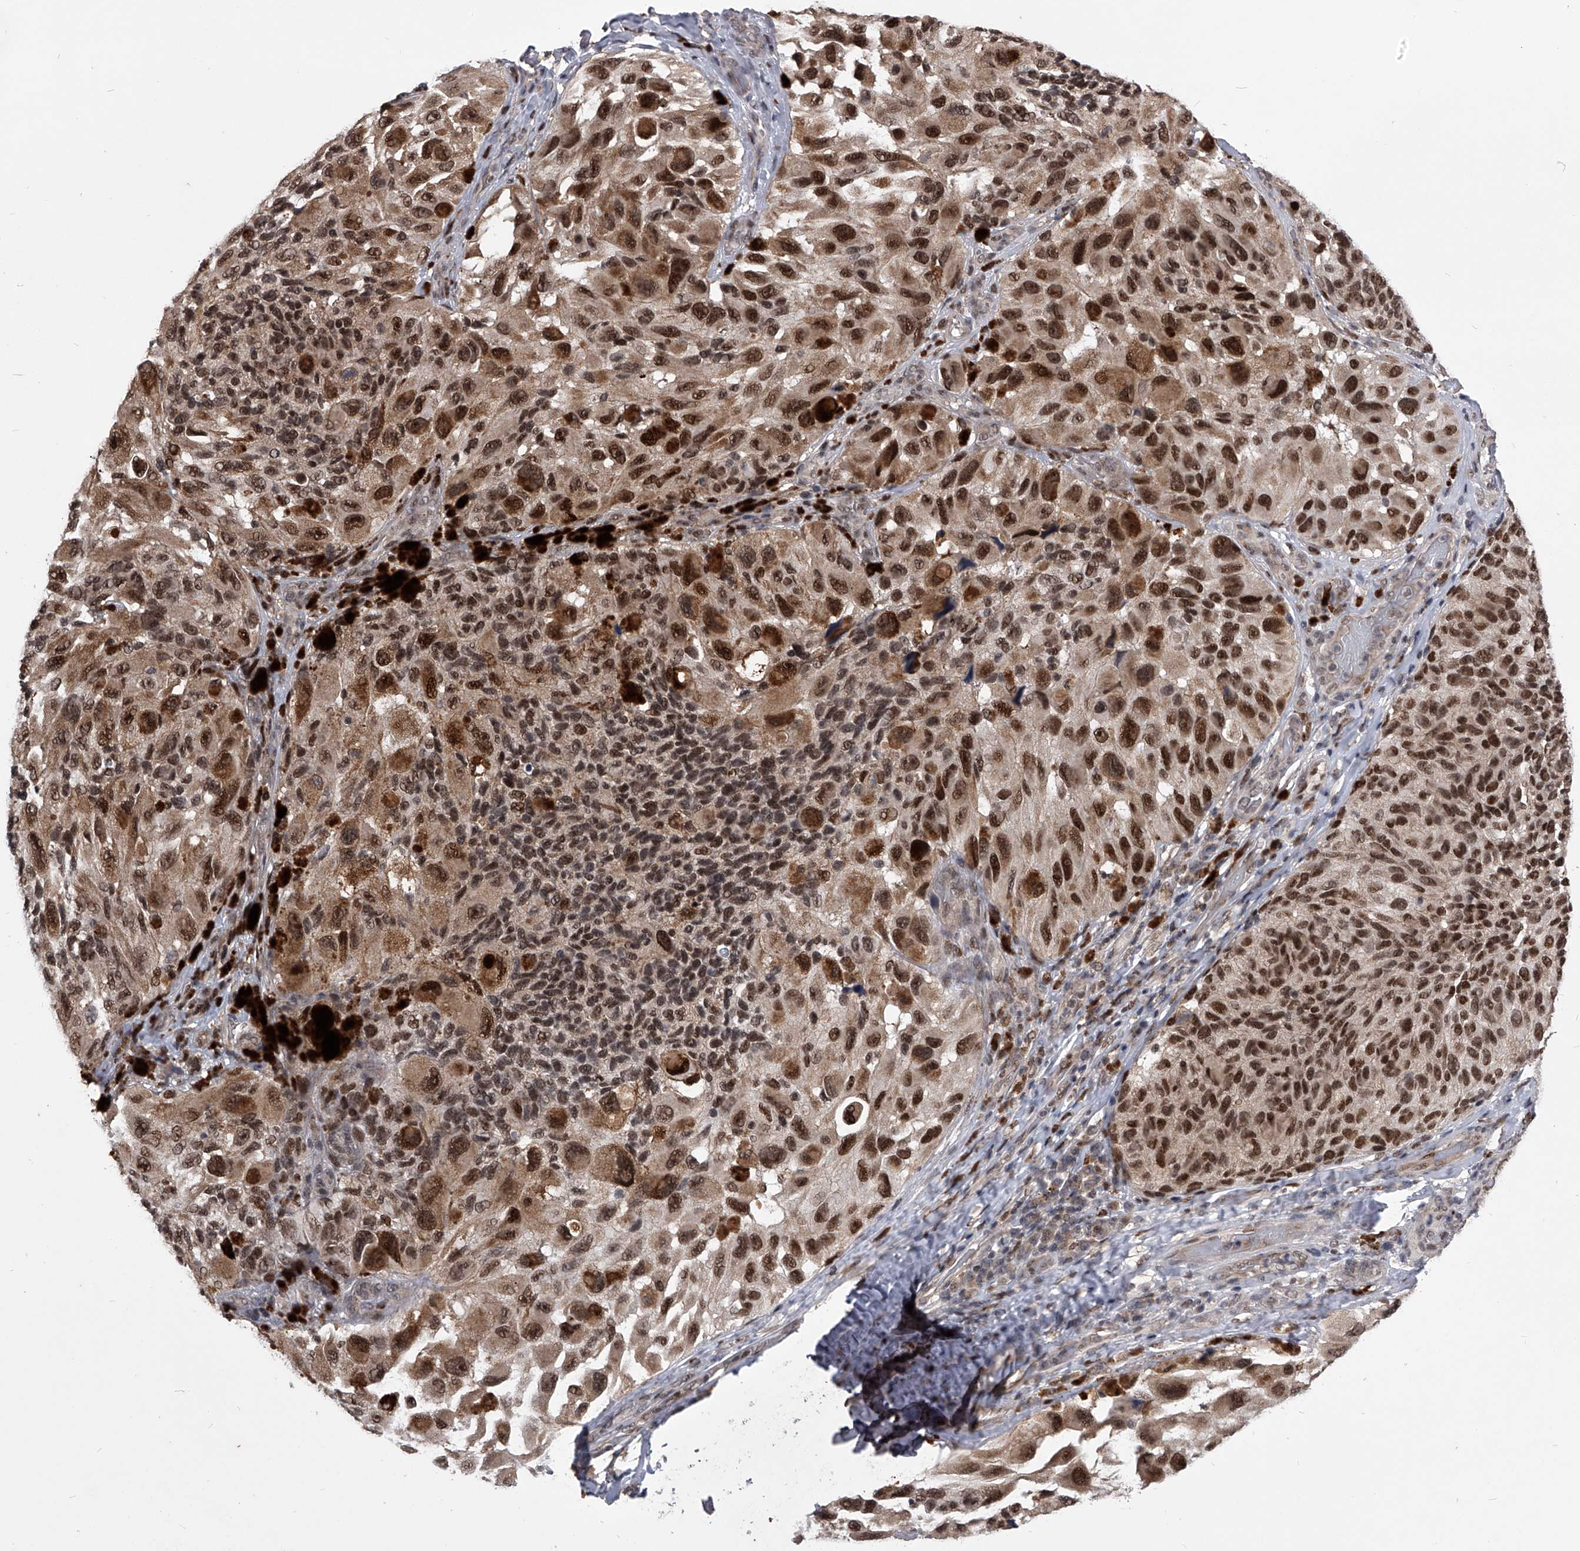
{"staining": {"intensity": "strong", "quantity": ">75%", "location": "nuclear"}, "tissue": "melanoma", "cell_type": "Tumor cells", "image_type": "cancer", "snomed": [{"axis": "morphology", "description": "Malignant melanoma, NOS"}, {"axis": "topography", "description": "Skin"}], "caption": "IHC of melanoma shows high levels of strong nuclear staining in about >75% of tumor cells. Nuclei are stained in blue.", "gene": "CMTR1", "patient": {"sex": "female", "age": 73}}